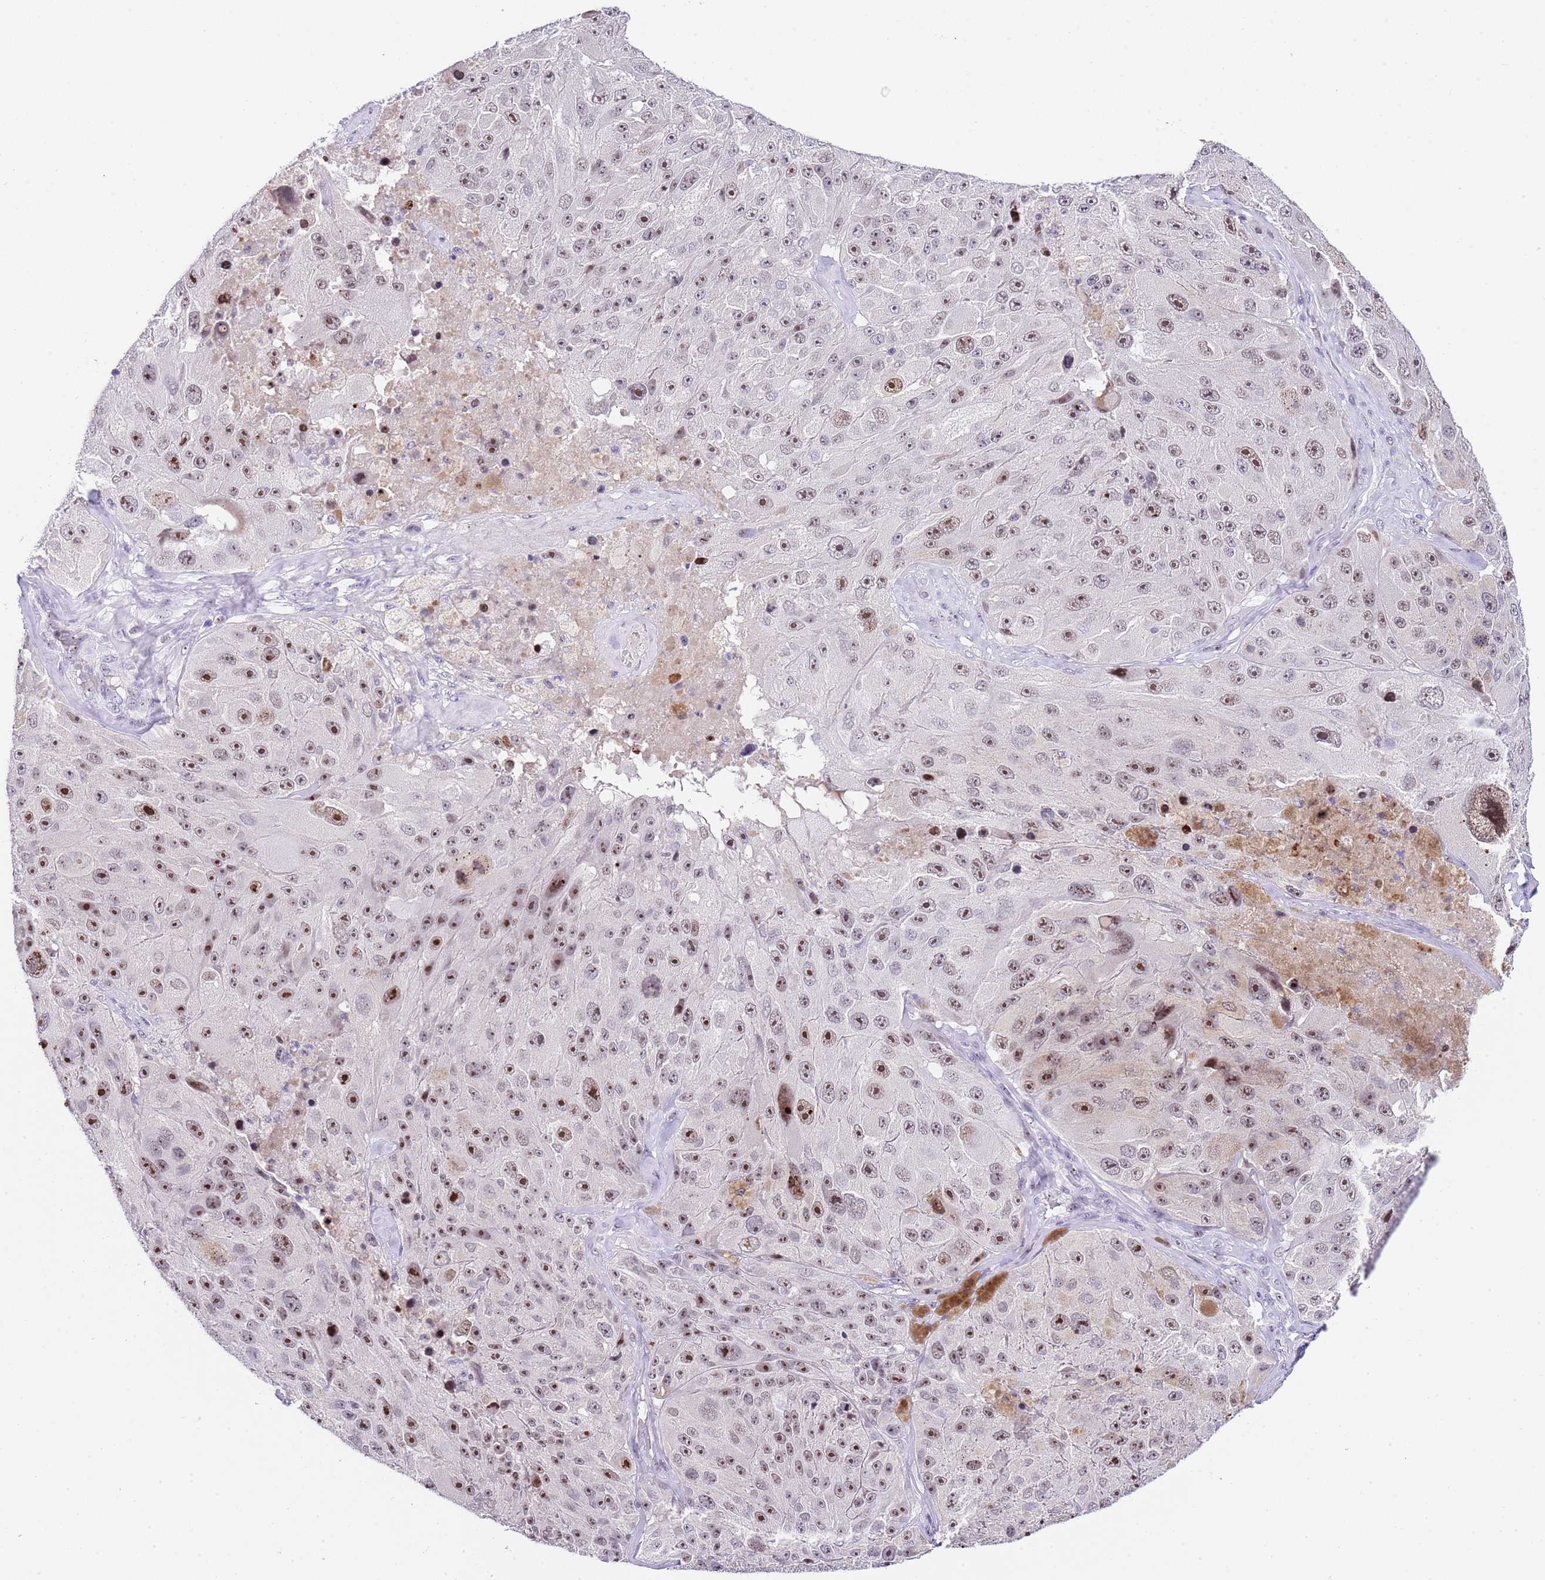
{"staining": {"intensity": "moderate", "quantity": ">75%", "location": "nuclear"}, "tissue": "melanoma", "cell_type": "Tumor cells", "image_type": "cancer", "snomed": [{"axis": "morphology", "description": "Malignant melanoma, Metastatic site"}, {"axis": "topography", "description": "Lymph node"}], "caption": "Immunohistochemical staining of malignant melanoma (metastatic site) displays moderate nuclear protein expression in about >75% of tumor cells.", "gene": "NOP56", "patient": {"sex": "male", "age": 62}}